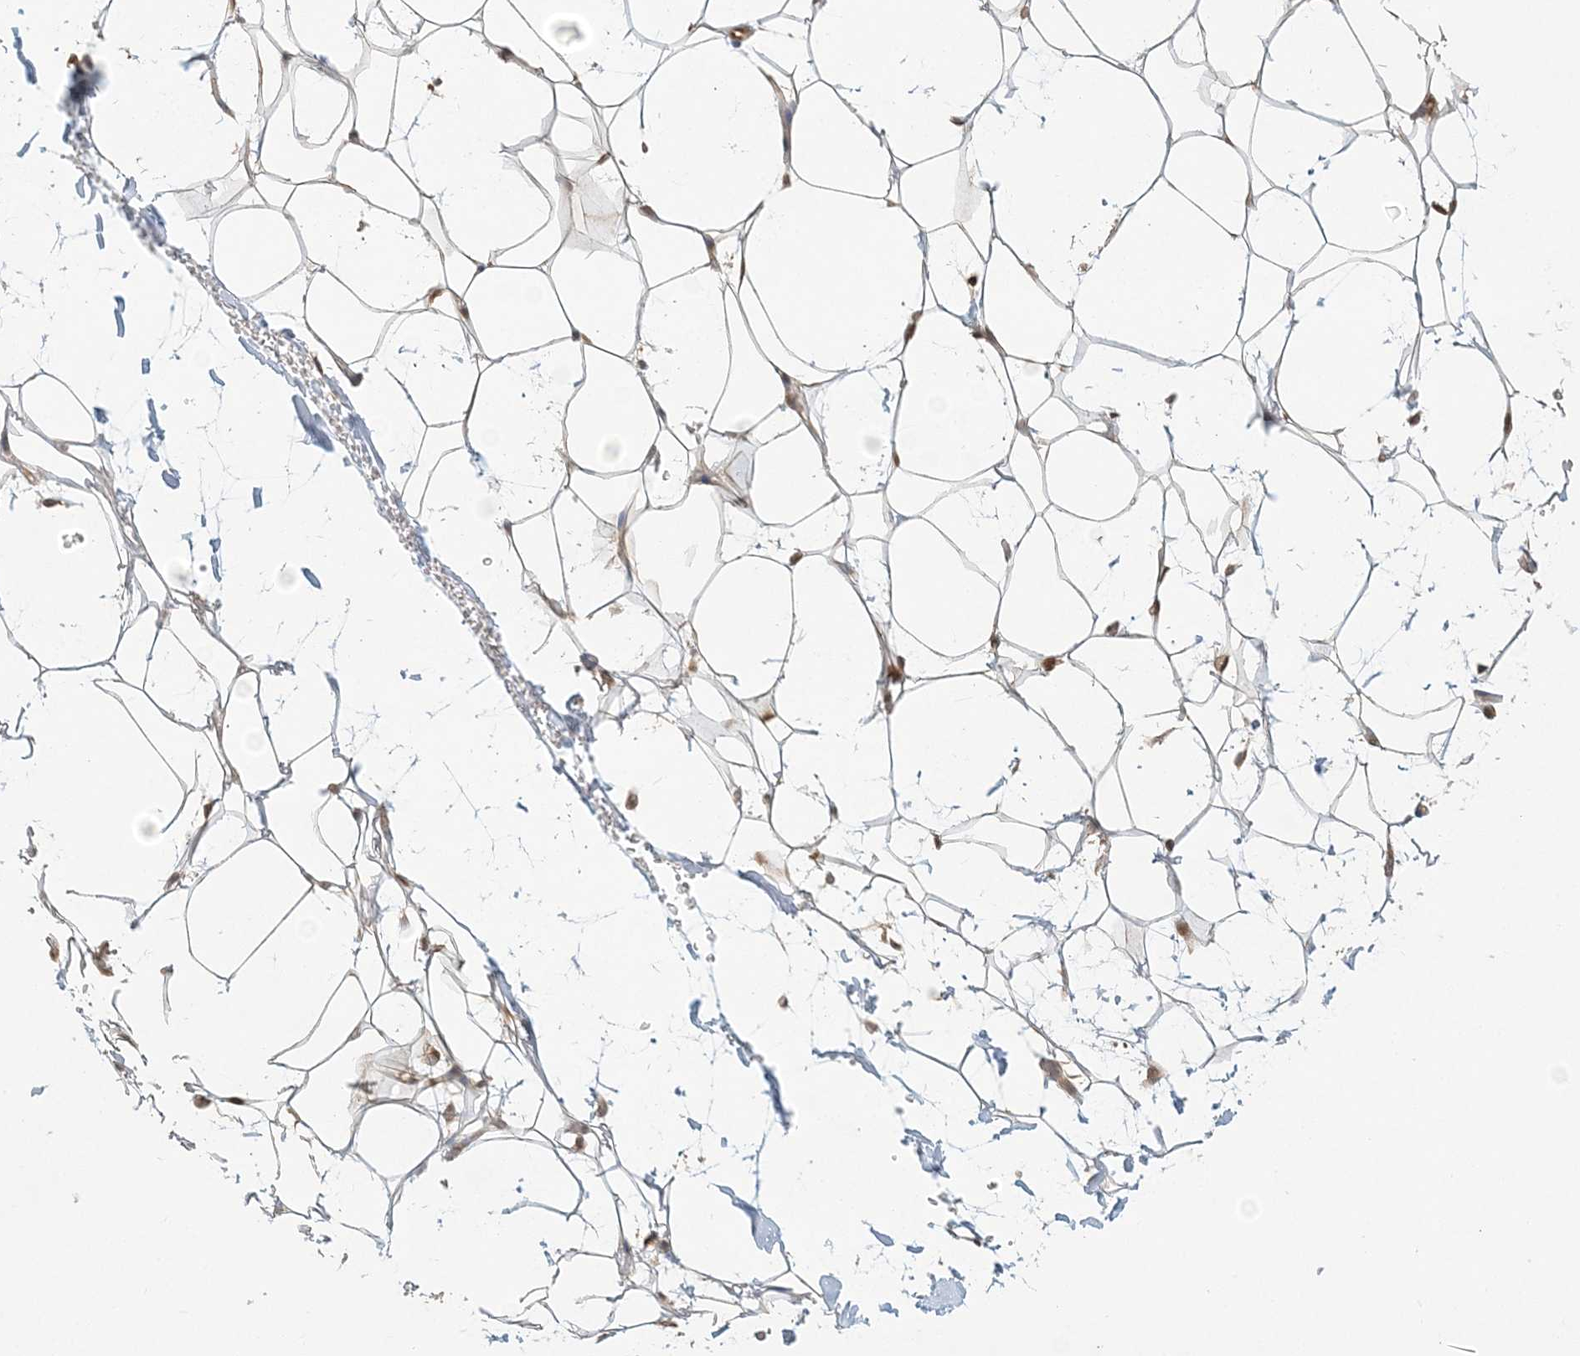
{"staining": {"intensity": "weak", "quantity": "25%-75%", "location": "cytoplasmic/membranous"}, "tissue": "adipose tissue", "cell_type": "Adipocytes", "image_type": "normal", "snomed": [{"axis": "morphology", "description": "Normal tissue, NOS"}, {"axis": "topography", "description": "Breast"}], "caption": "The micrograph displays staining of benign adipose tissue, revealing weak cytoplasmic/membranous protein staining (brown color) within adipocytes.", "gene": "KIAA0232", "patient": {"sex": "female", "age": 26}}